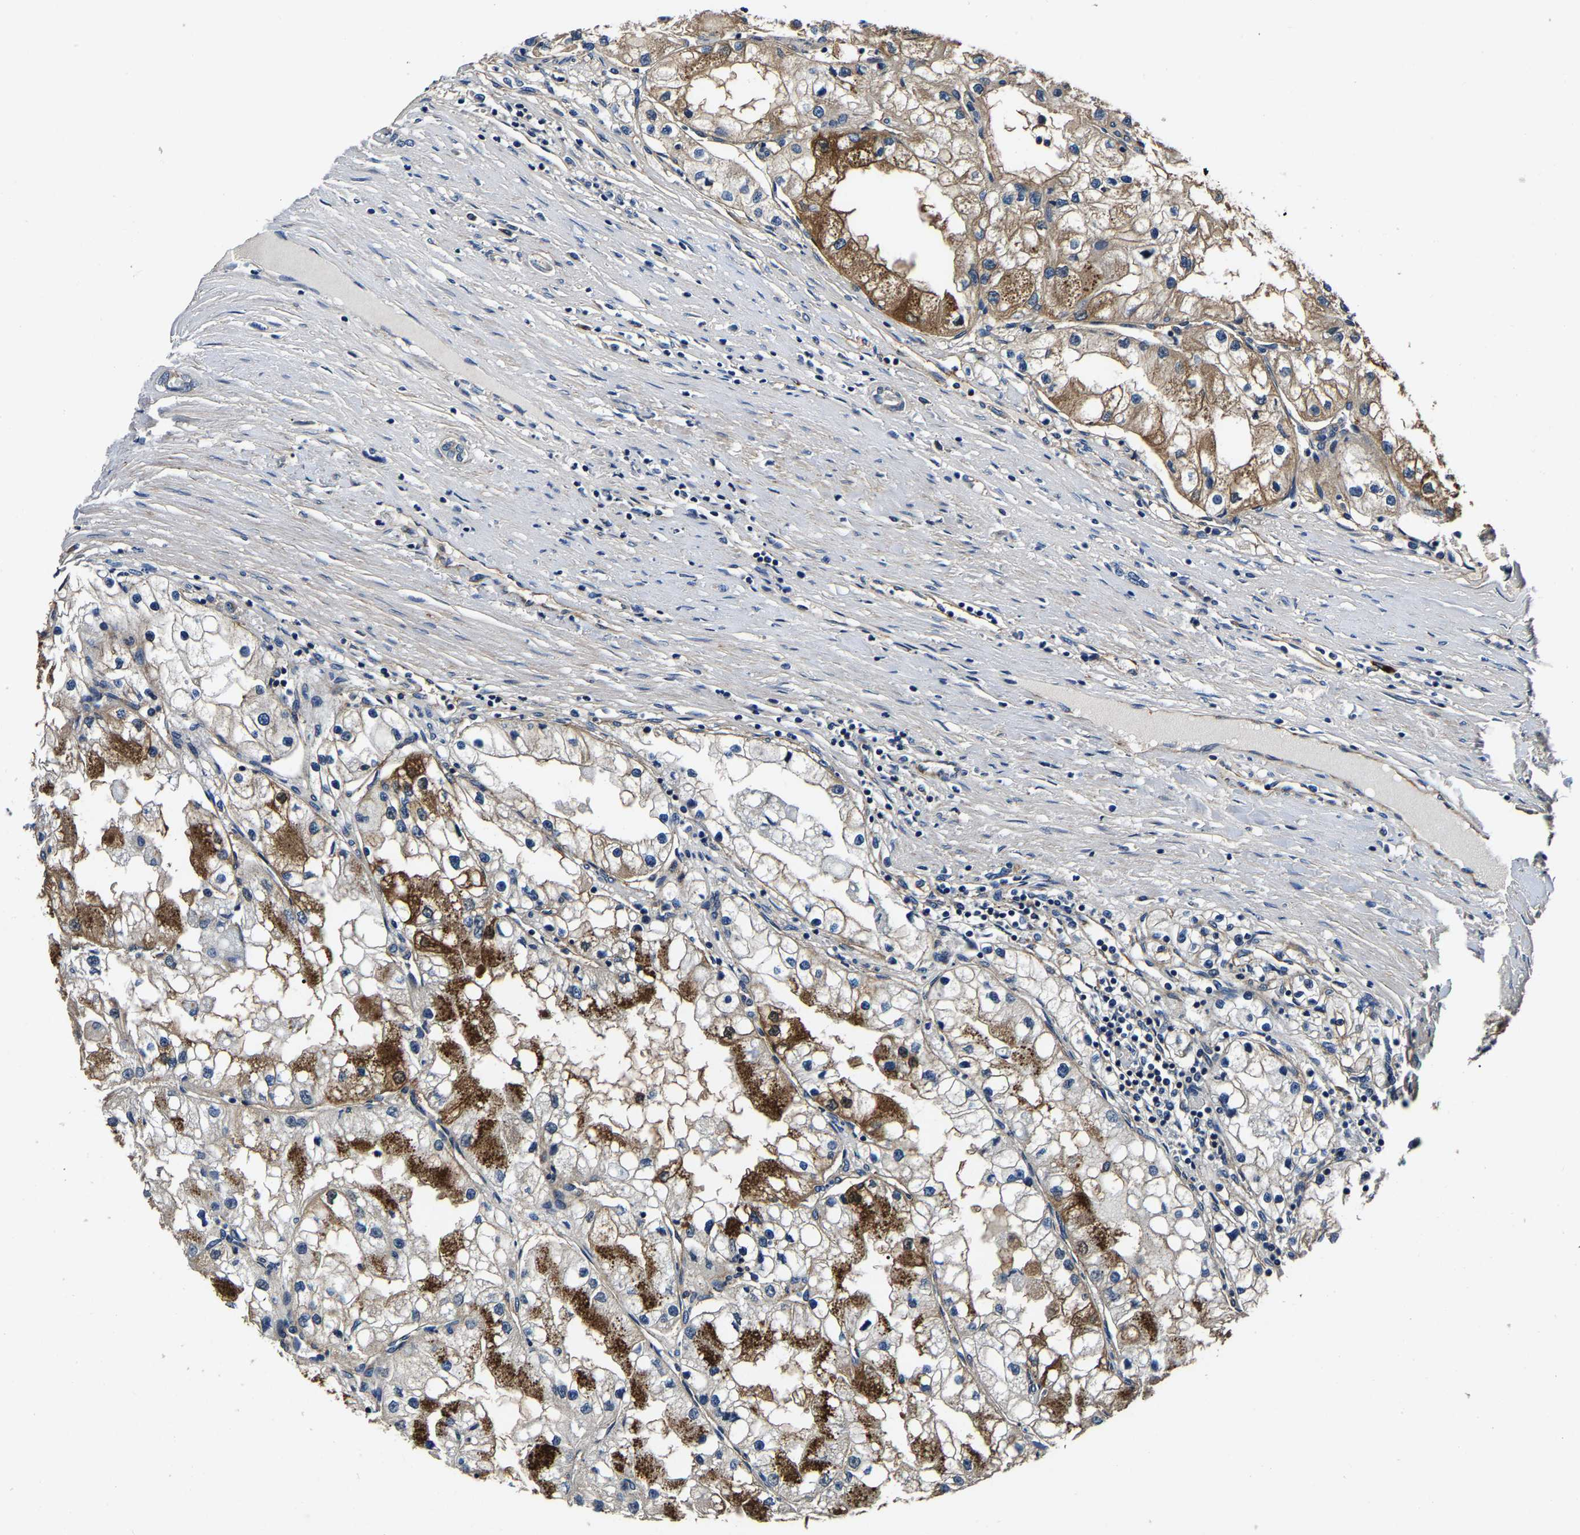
{"staining": {"intensity": "moderate", "quantity": ">75%", "location": "cytoplasmic/membranous"}, "tissue": "renal cancer", "cell_type": "Tumor cells", "image_type": "cancer", "snomed": [{"axis": "morphology", "description": "Adenocarcinoma, NOS"}, {"axis": "topography", "description": "Kidney"}], "caption": "Protein staining by immunohistochemistry (IHC) exhibits moderate cytoplasmic/membranous expression in about >75% of tumor cells in renal adenocarcinoma.", "gene": "SH3GLB1", "patient": {"sex": "male", "age": 68}}